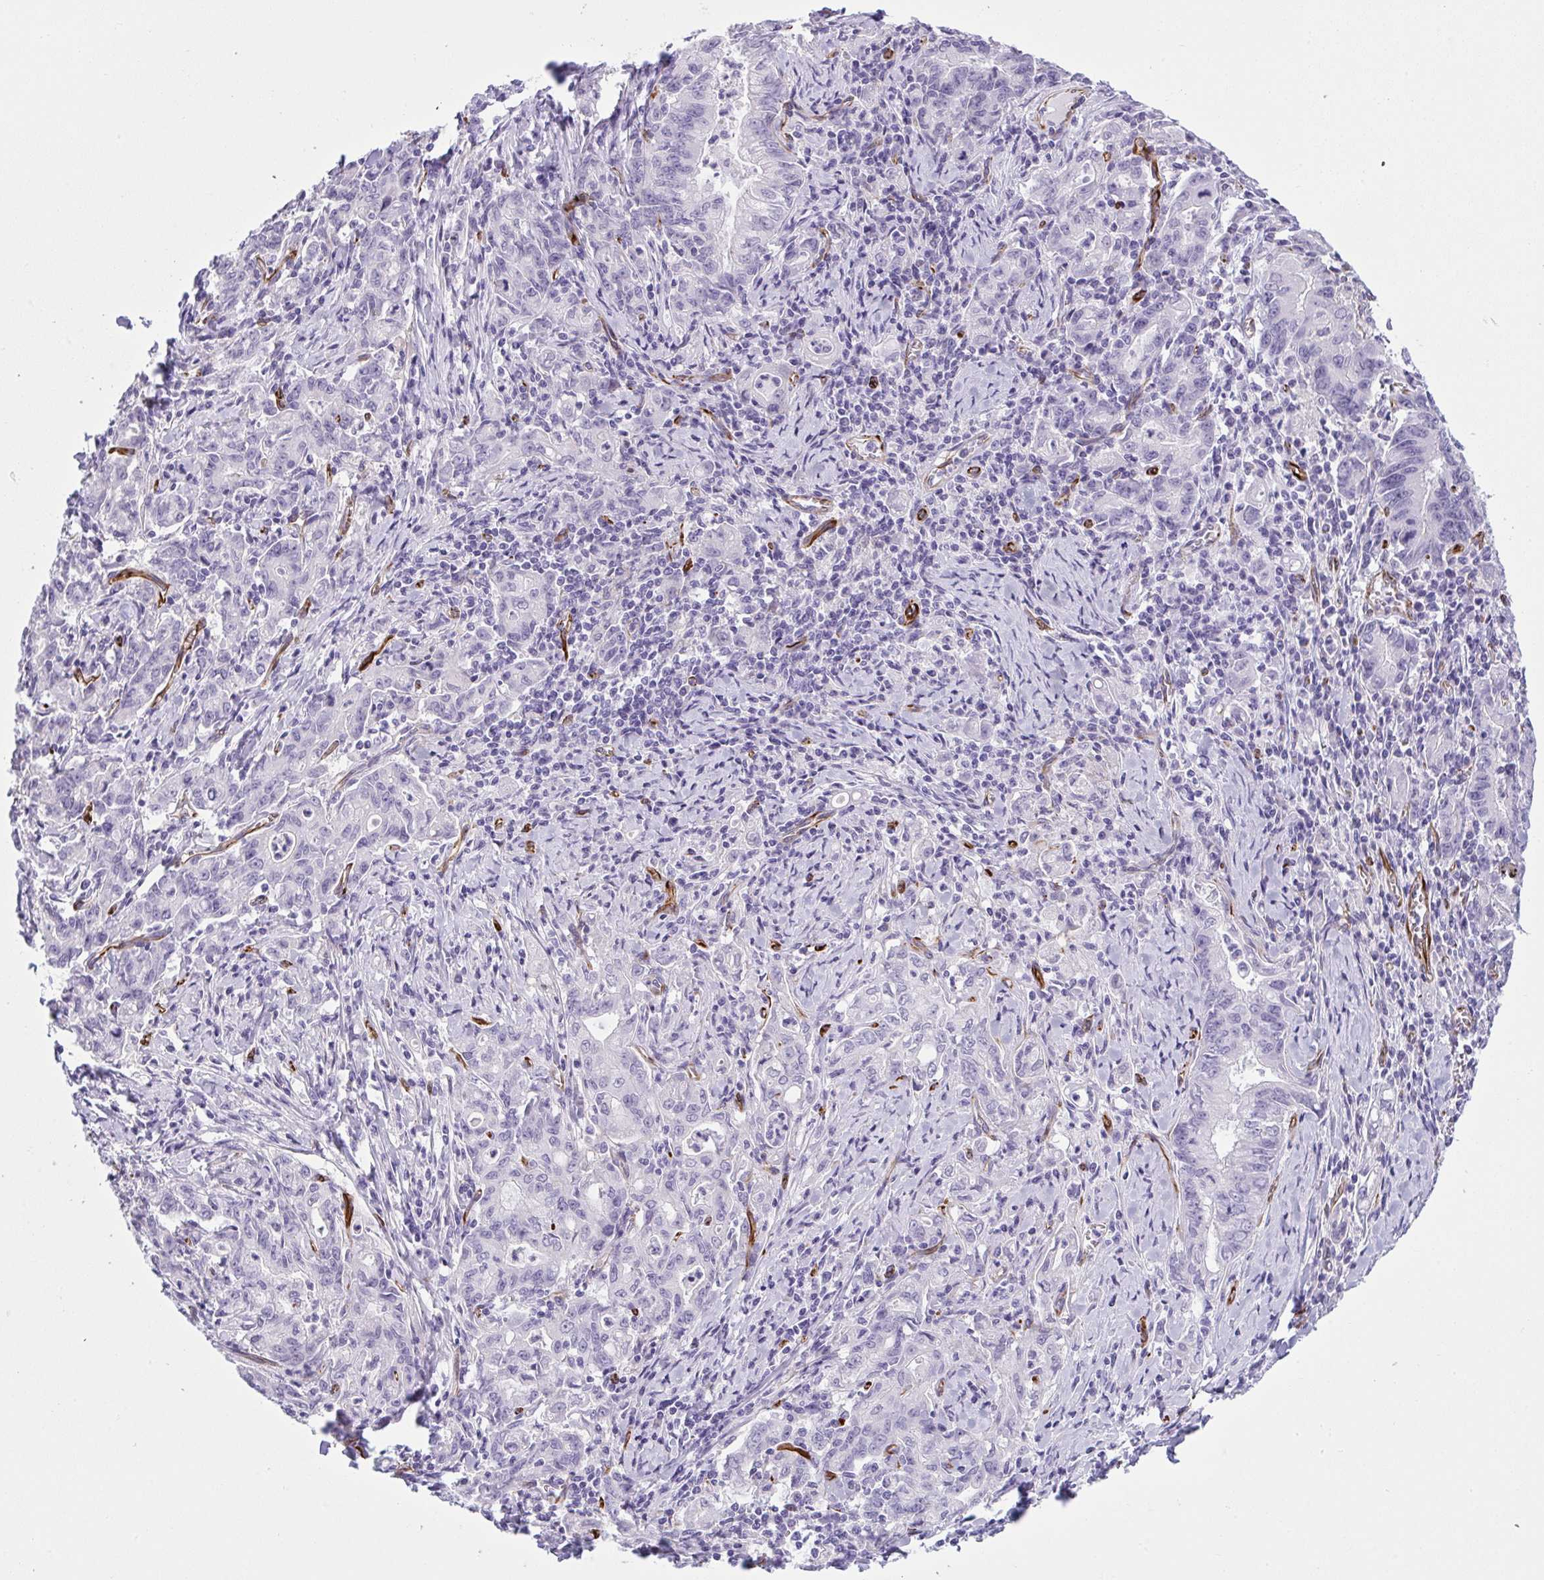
{"staining": {"intensity": "negative", "quantity": "none", "location": "none"}, "tissue": "stomach cancer", "cell_type": "Tumor cells", "image_type": "cancer", "snomed": [{"axis": "morphology", "description": "Adenocarcinoma, NOS"}, {"axis": "topography", "description": "Stomach, upper"}], "caption": "This image is of stomach cancer stained with immunohistochemistry to label a protein in brown with the nuclei are counter-stained blue. There is no positivity in tumor cells.", "gene": "SLC35B1", "patient": {"sex": "female", "age": 79}}